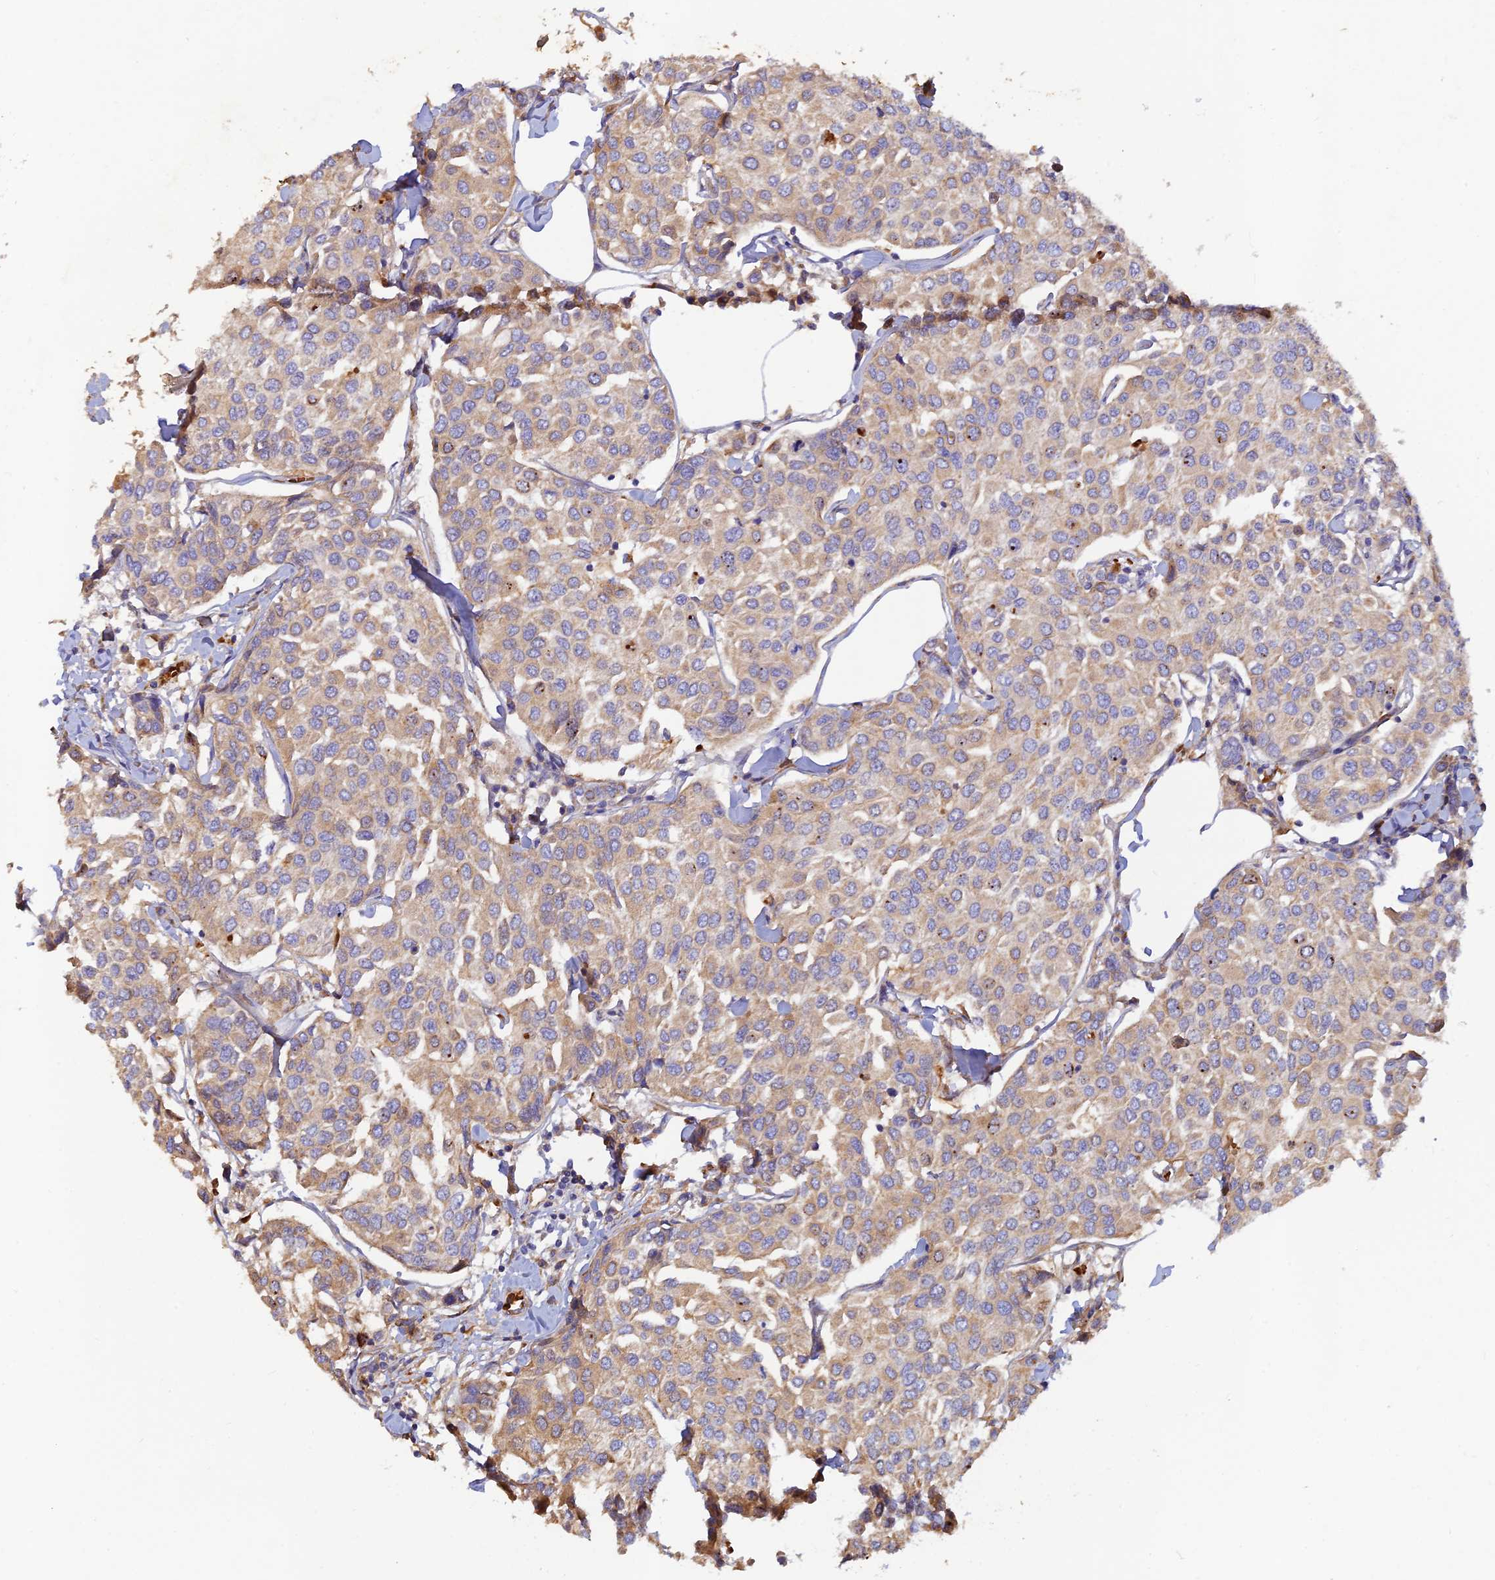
{"staining": {"intensity": "weak", "quantity": ">75%", "location": "cytoplasmic/membranous"}, "tissue": "breast cancer", "cell_type": "Tumor cells", "image_type": "cancer", "snomed": [{"axis": "morphology", "description": "Duct carcinoma"}, {"axis": "topography", "description": "Breast"}], "caption": "A micrograph of human breast cancer (invasive ductal carcinoma) stained for a protein exhibits weak cytoplasmic/membranous brown staining in tumor cells.", "gene": "GMCL1", "patient": {"sex": "female", "age": 55}}